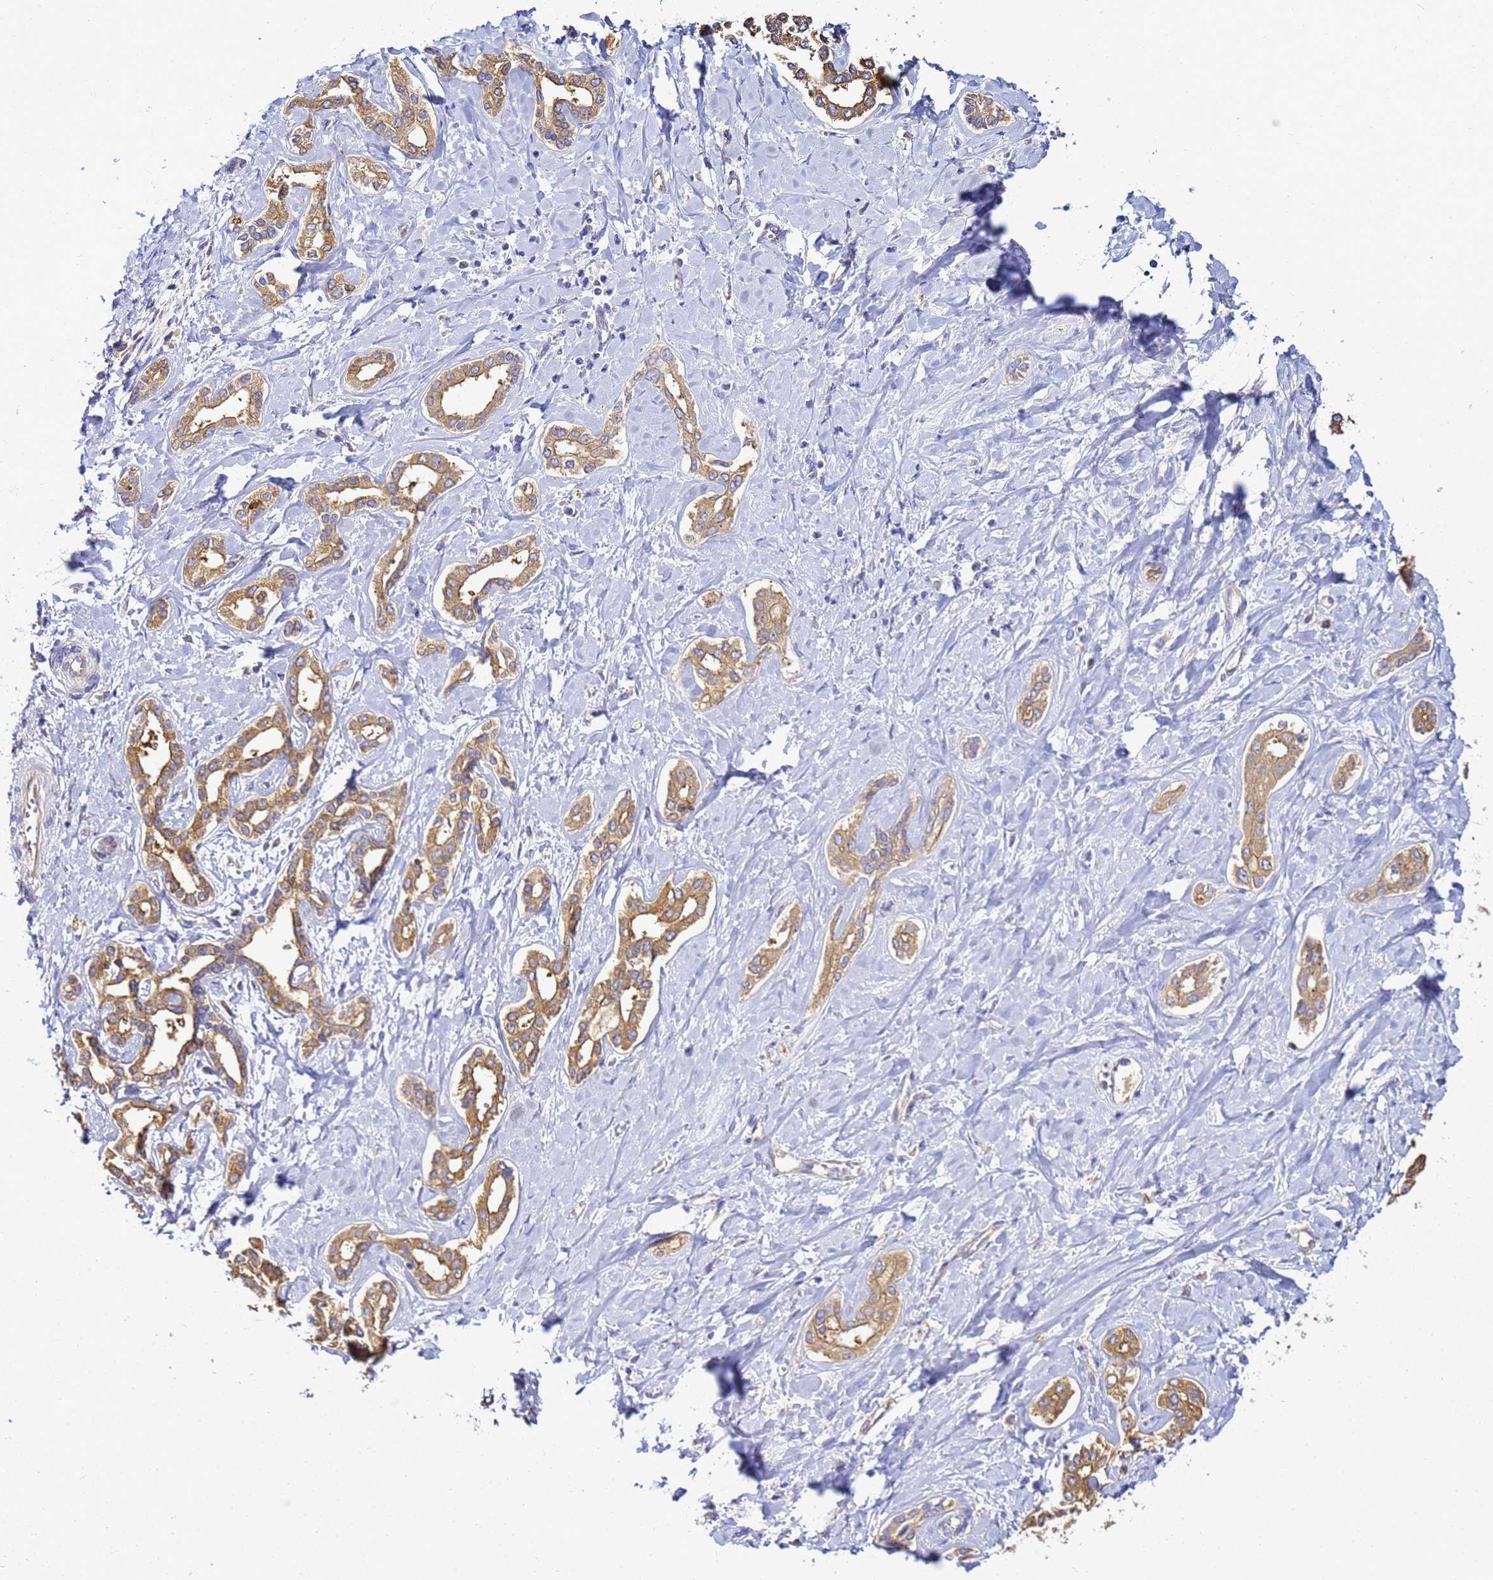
{"staining": {"intensity": "moderate", "quantity": ">75%", "location": "cytoplasmic/membranous"}, "tissue": "liver cancer", "cell_type": "Tumor cells", "image_type": "cancer", "snomed": [{"axis": "morphology", "description": "Cholangiocarcinoma"}, {"axis": "topography", "description": "Liver"}], "caption": "Immunohistochemistry (IHC) histopathology image of neoplastic tissue: human liver cancer (cholangiocarcinoma) stained using immunohistochemistry demonstrates medium levels of moderate protein expression localized specifically in the cytoplasmic/membranous of tumor cells, appearing as a cytoplasmic/membranous brown color.", "gene": "NARS1", "patient": {"sex": "female", "age": 77}}